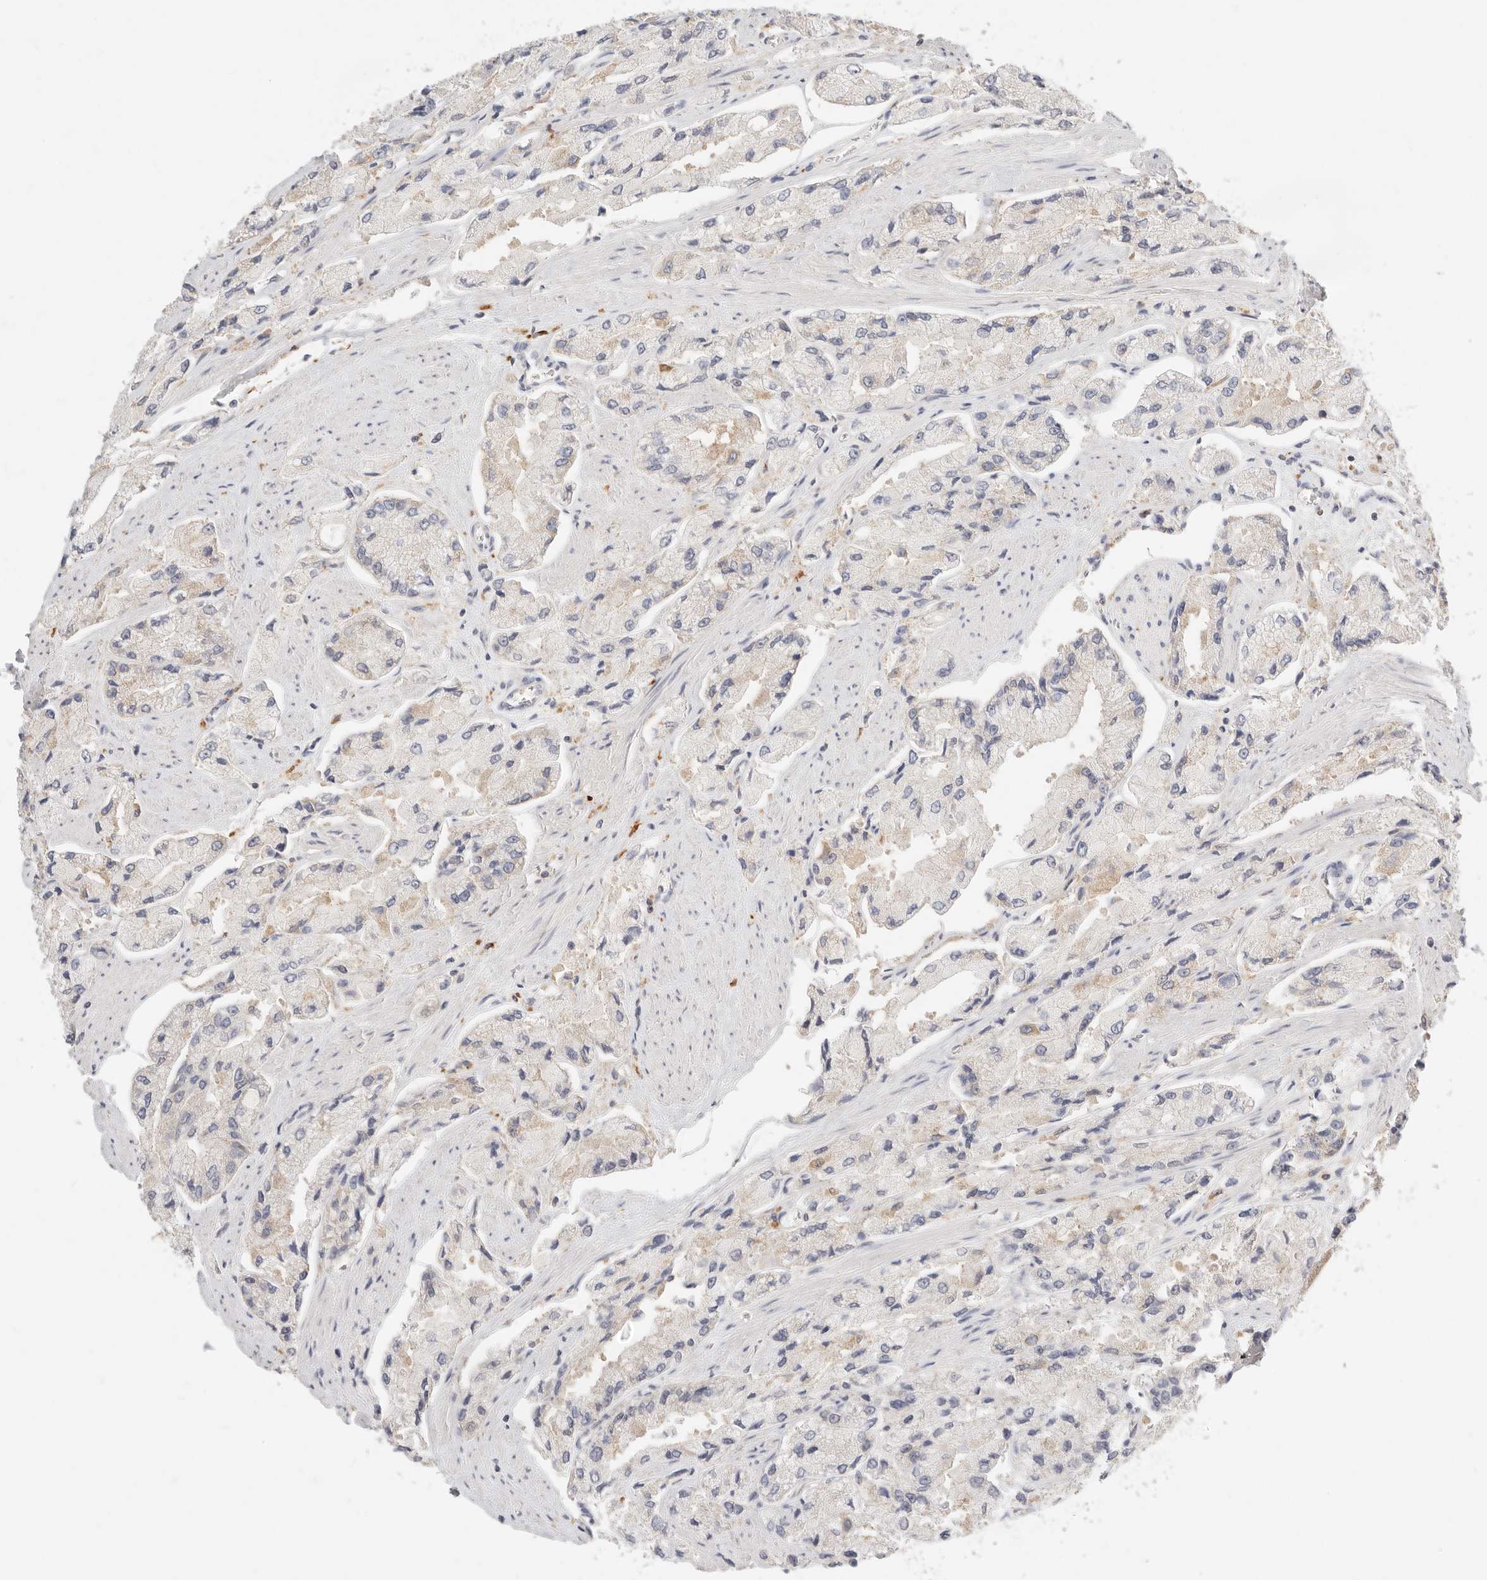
{"staining": {"intensity": "weak", "quantity": "<25%", "location": "cytoplasmic/membranous"}, "tissue": "prostate cancer", "cell_type": "Tumor cells", "image_type": "cancer", "snomed": [{"axis": "morphology", "description": "Adenocarcinoma, High grade"}, {"axis": "topography", "description": "Prostate"}], "caption": "IHC histopathology image of human prostate cancer (adenocarcinoma (high-grade)) stained for a protein (brown), which demonstrates no staining in tumor cells. The staining is performed using DAB brown chromogen with nuclei counter-stained in using hematoxylin.", "gene": "HK2", "patient": {"sex": "male", "age": 58}}